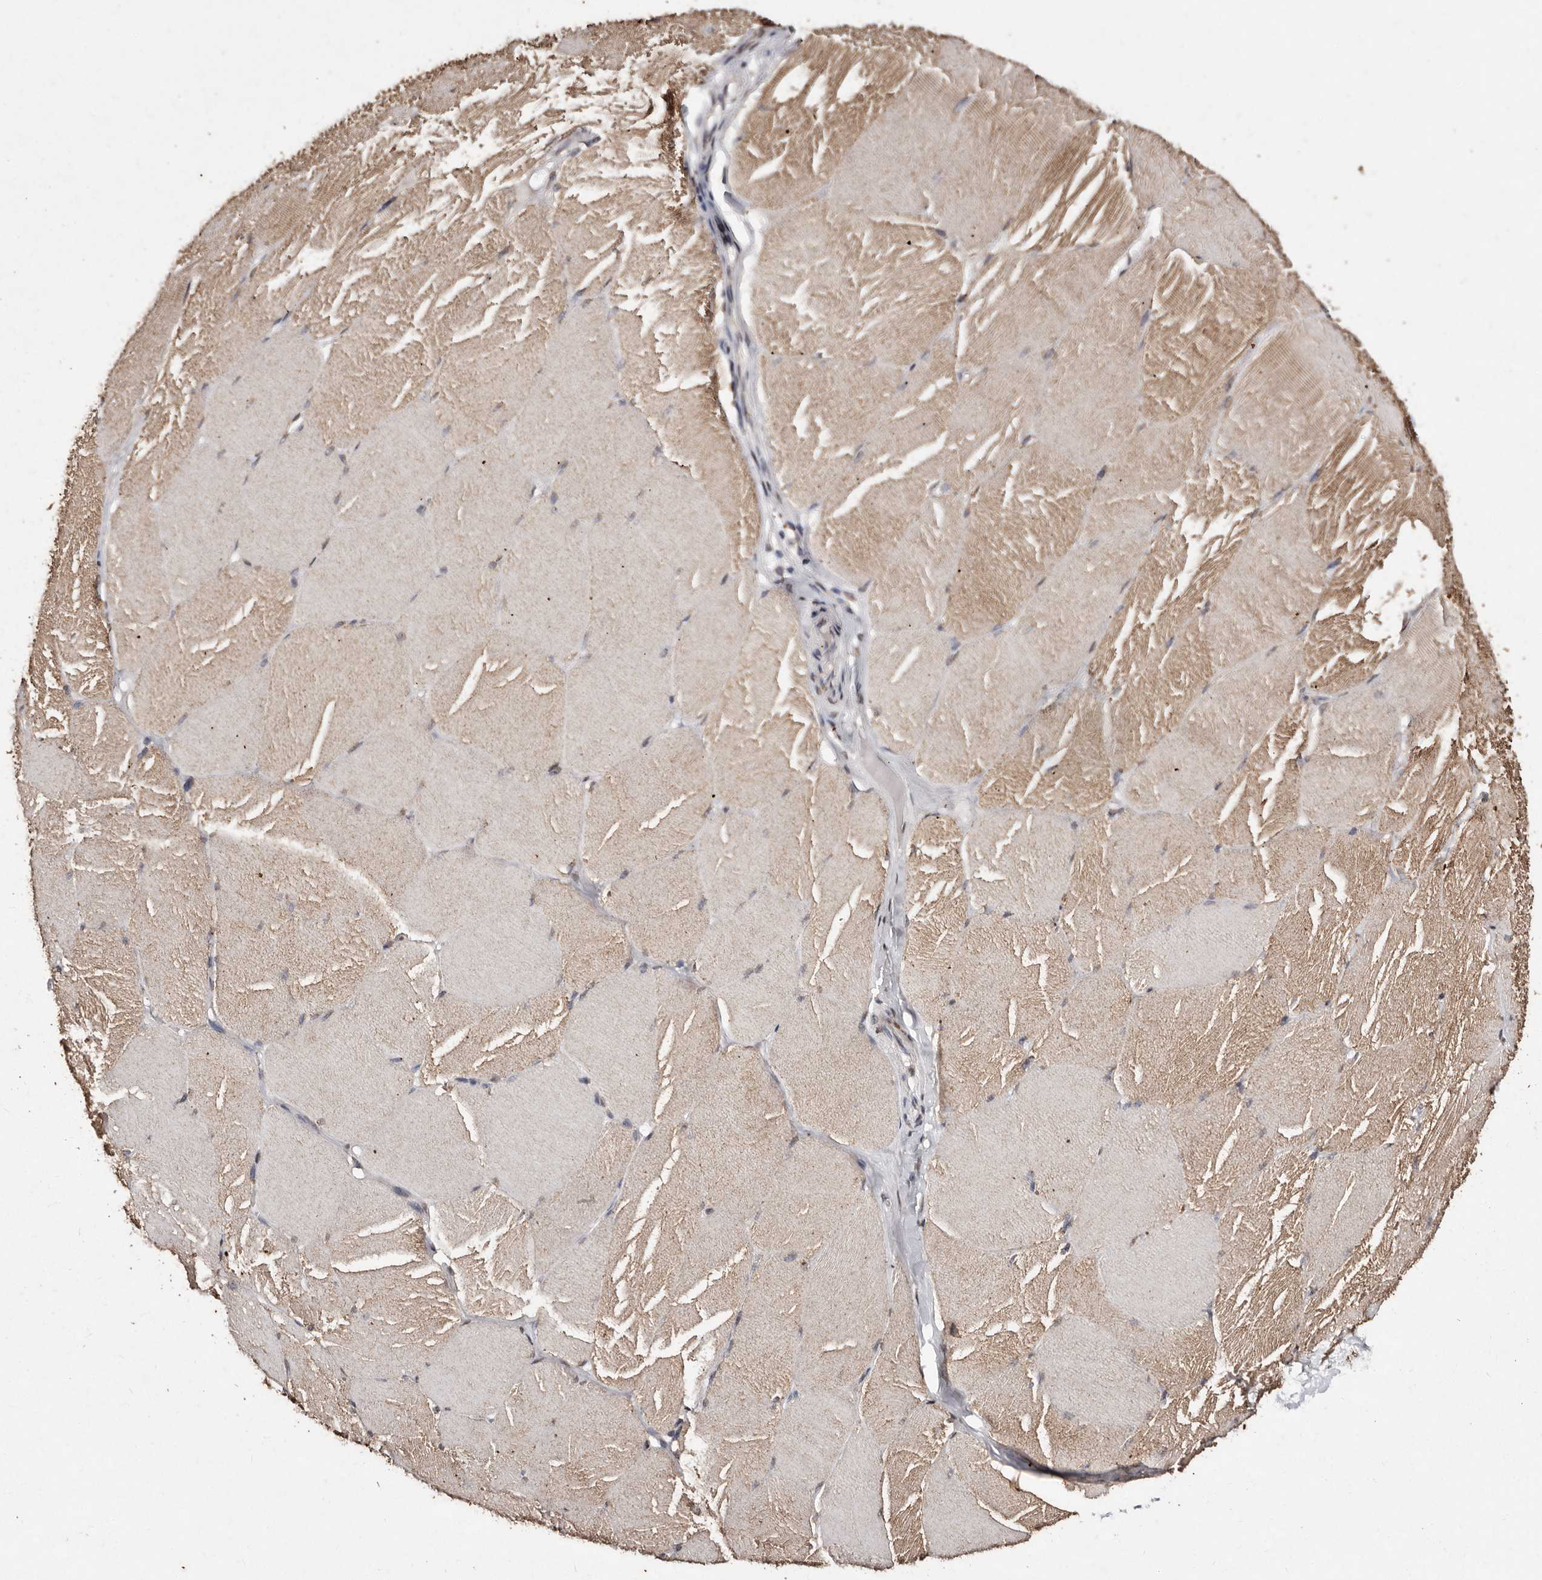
{"staining": {"intensity": "moderate", "quantity": "<25%", "location": "cytoplasmic/membranous"}, "tissue": "skeletal muscle", "cell_type": "Myocytes", "image_type": "normal", "snomed": [{"axis": "morphology", "description": "Normal tissue, NOS"}, {"axis": "topography", "description": "Skin"}, {"axis": "topography", "description": "Skeletal muscle"}], "caption": "Human skeletal muscle stained for a protein (brown) displays moderate cytoplasmic/membranous positive positivity in approximately <25% of myocytes.", "gene": "ERBB4", "patient": {"sex": "male", "age": 83}}